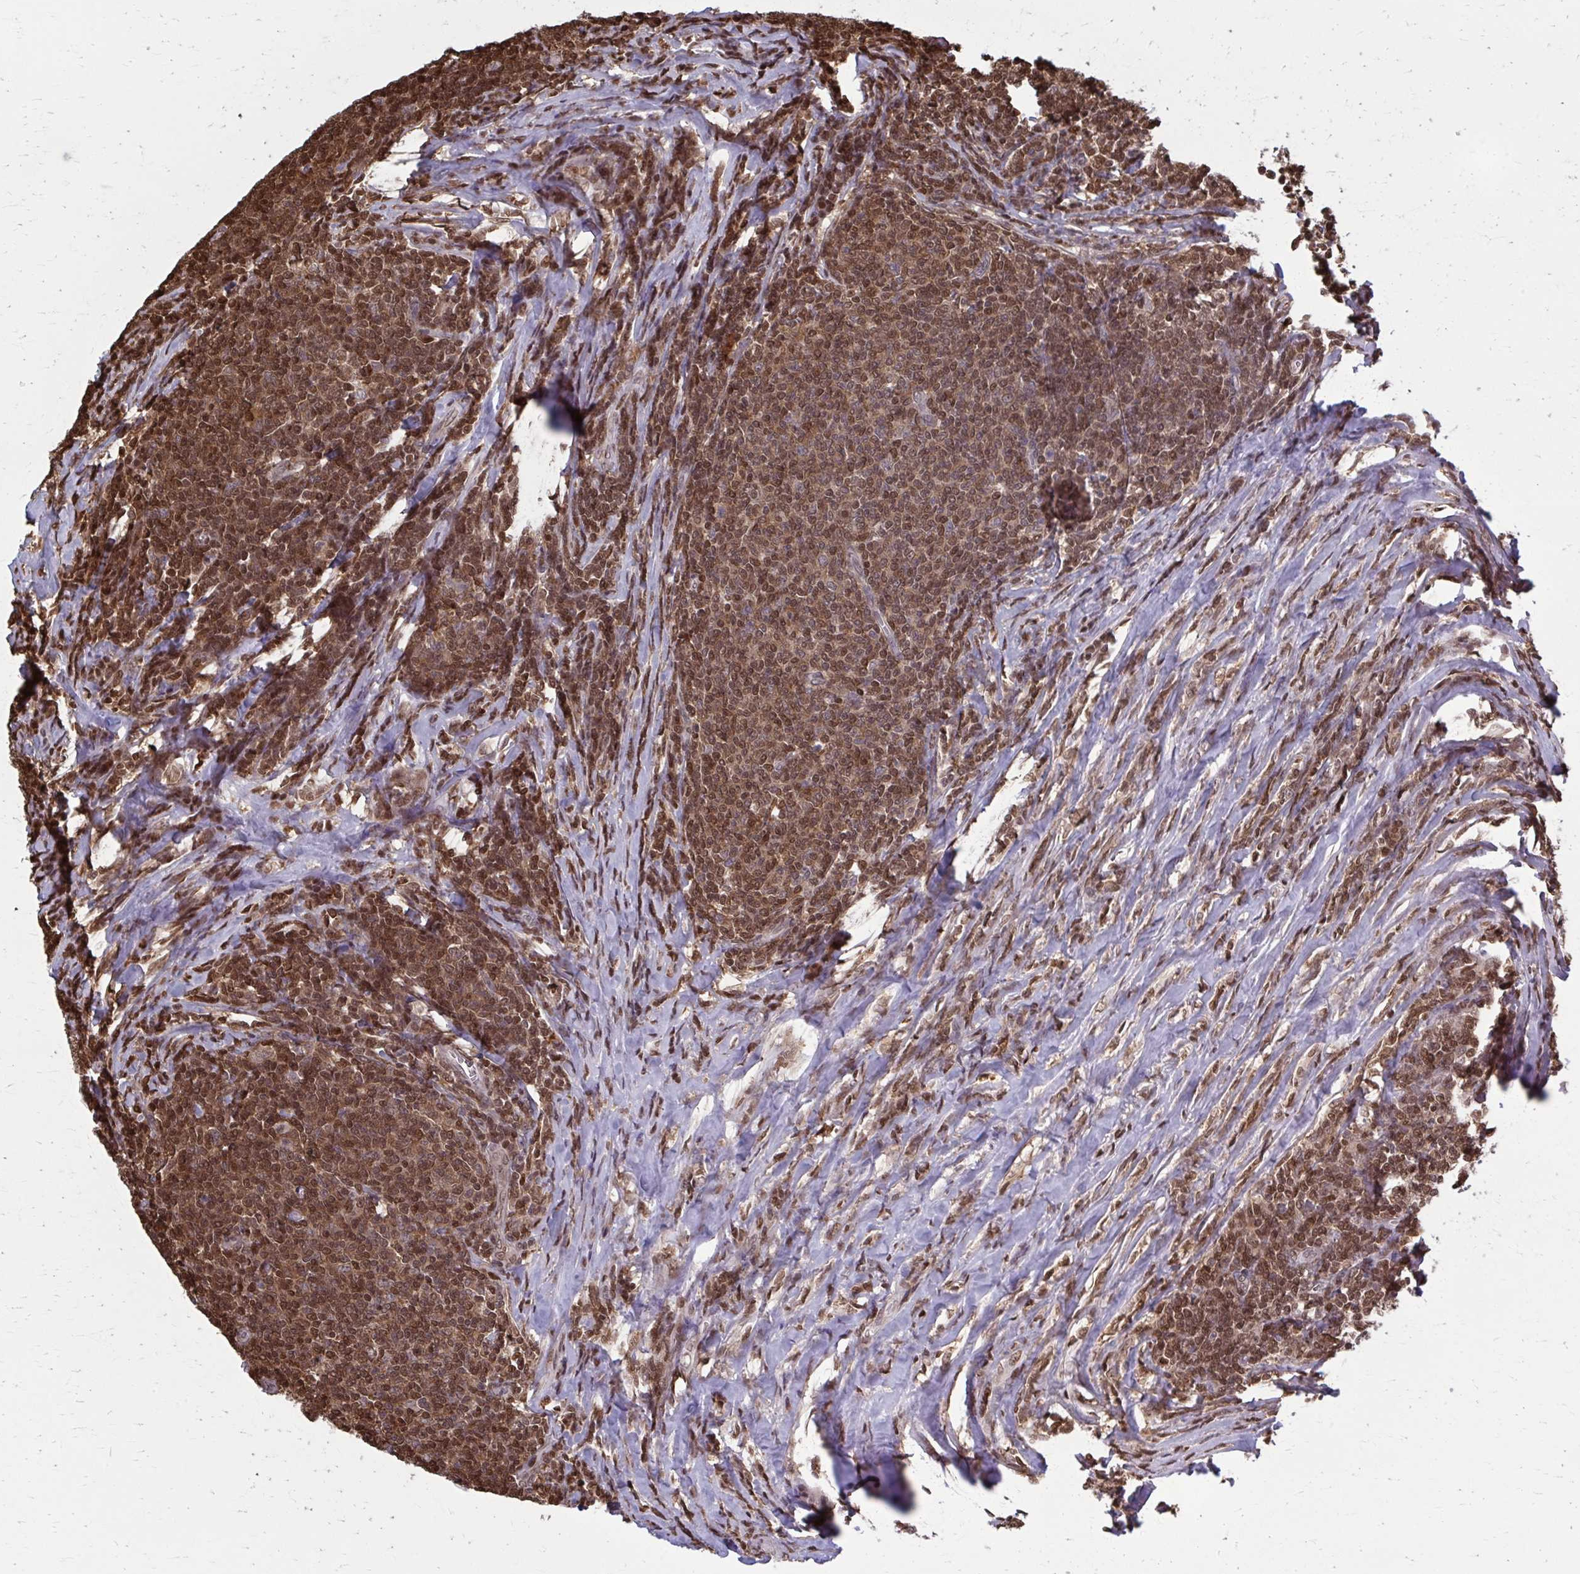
{"staining": {"intensity": "strong", "quantity": ">75%", "location": "nuclear"}, "tissue": "lymphoma", "cell_type": "Tumor cells", "image_type": "cancer", "snomed": [{"axis": "morphology", "description": "Malignant lymphoma, non-Hodgkin's type, Low grade"}, {"axis": "topography", "description": "Lymph node"}], "caption": "About >75% of tumor cells in lymphoma exhibit strong nuclear protein staining as visualized by brown immunohistochemical staining.", "gene": "MDH1", "patient": {"sex": "male", "age": 52}}